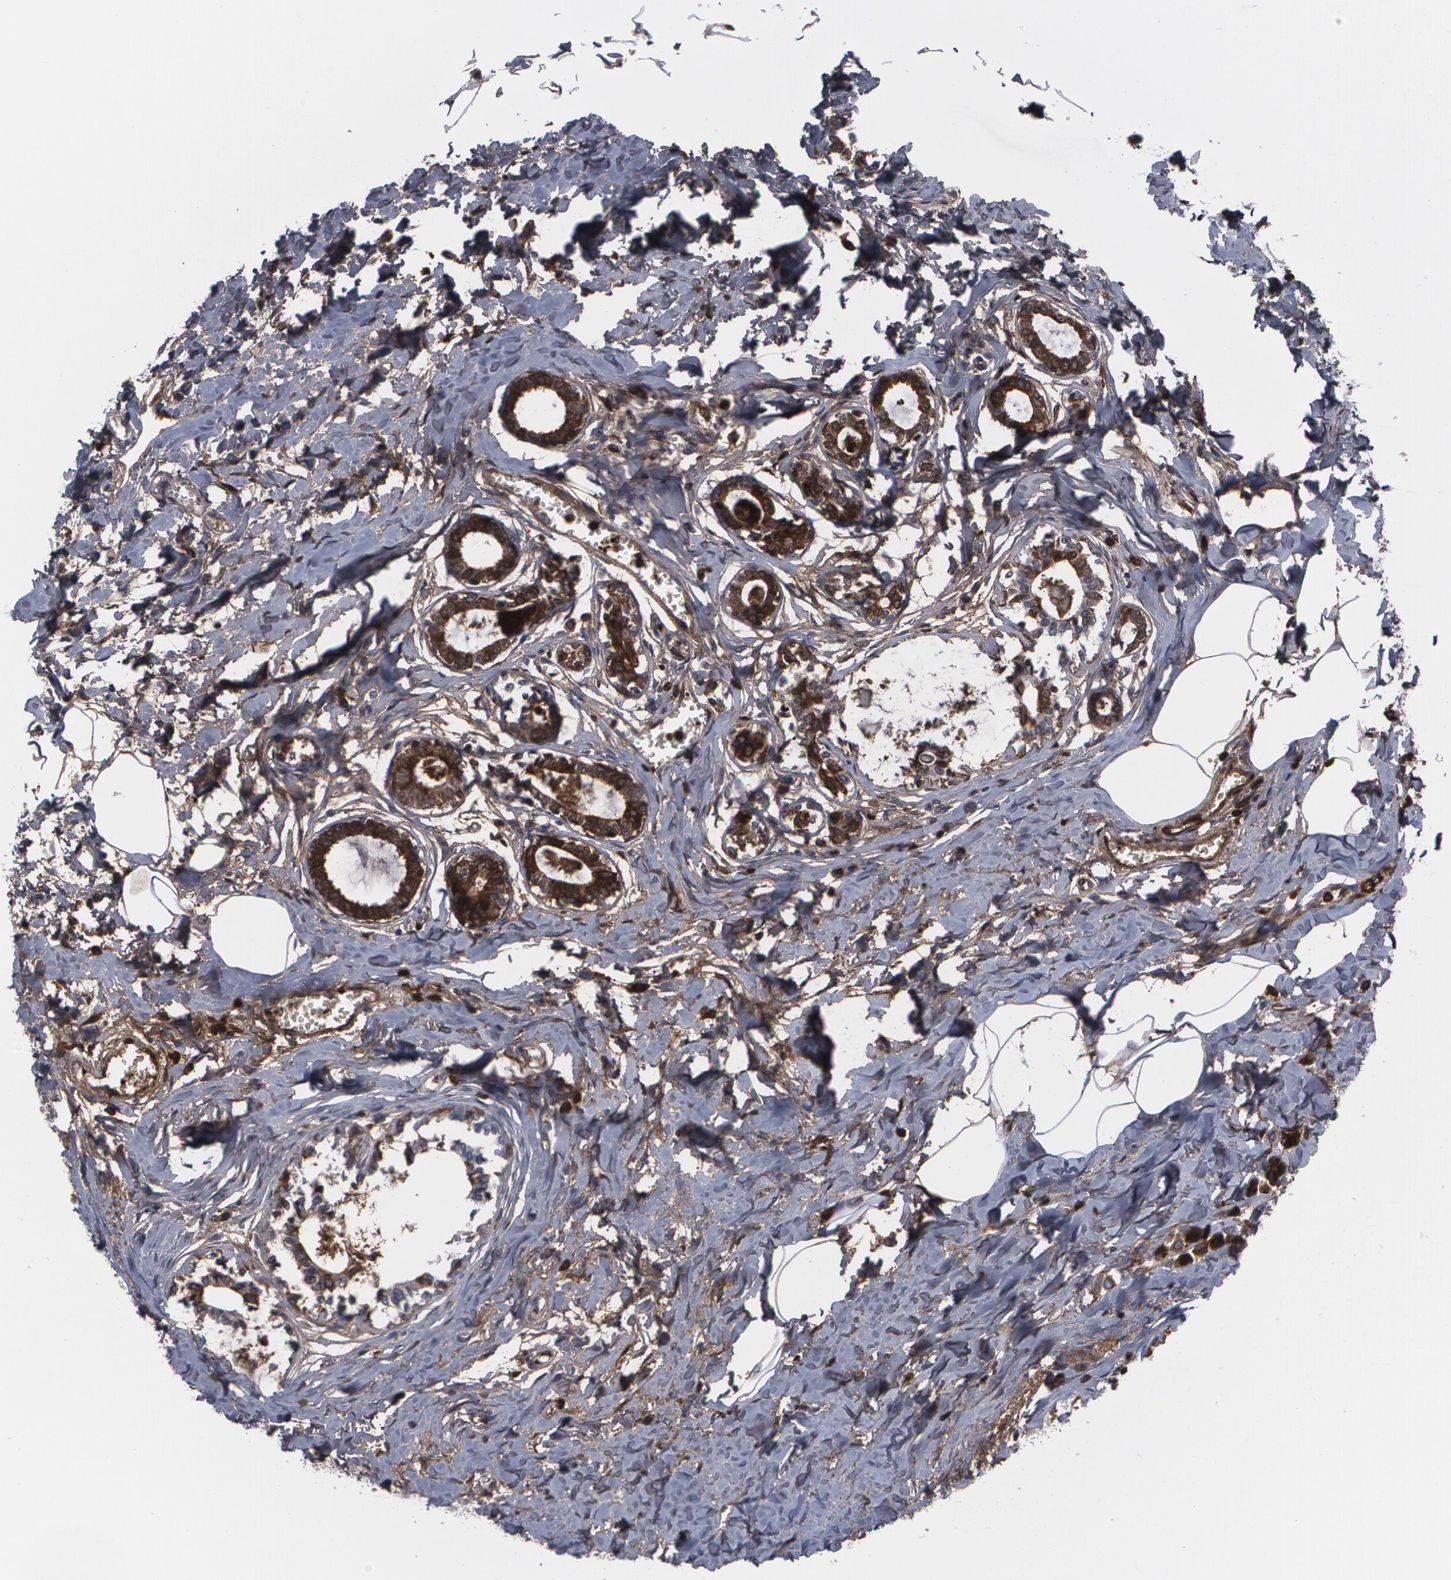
{"staining": {"intensity": "moderate", "quantity": ">75%", "location": "cytoplasmic/membranous"}, "tissue": "breast cancer", "cell_type": "Tumor cells", "image_type": "cancer", "snomed": [{"axis": "morphology", "description": "Lobular carcinoma"}, {"axis": "topography", "description": "Breast"}], "caption": "About >75% of tumor cells in human breast cancer (lobular carcinoma) demonstrate moderate cytoplasmic/membranous protein staining as visualized by brown immunohistochemical staining.", "gene": "LRG1", "patient": {"sex": "female", "age": 51}}